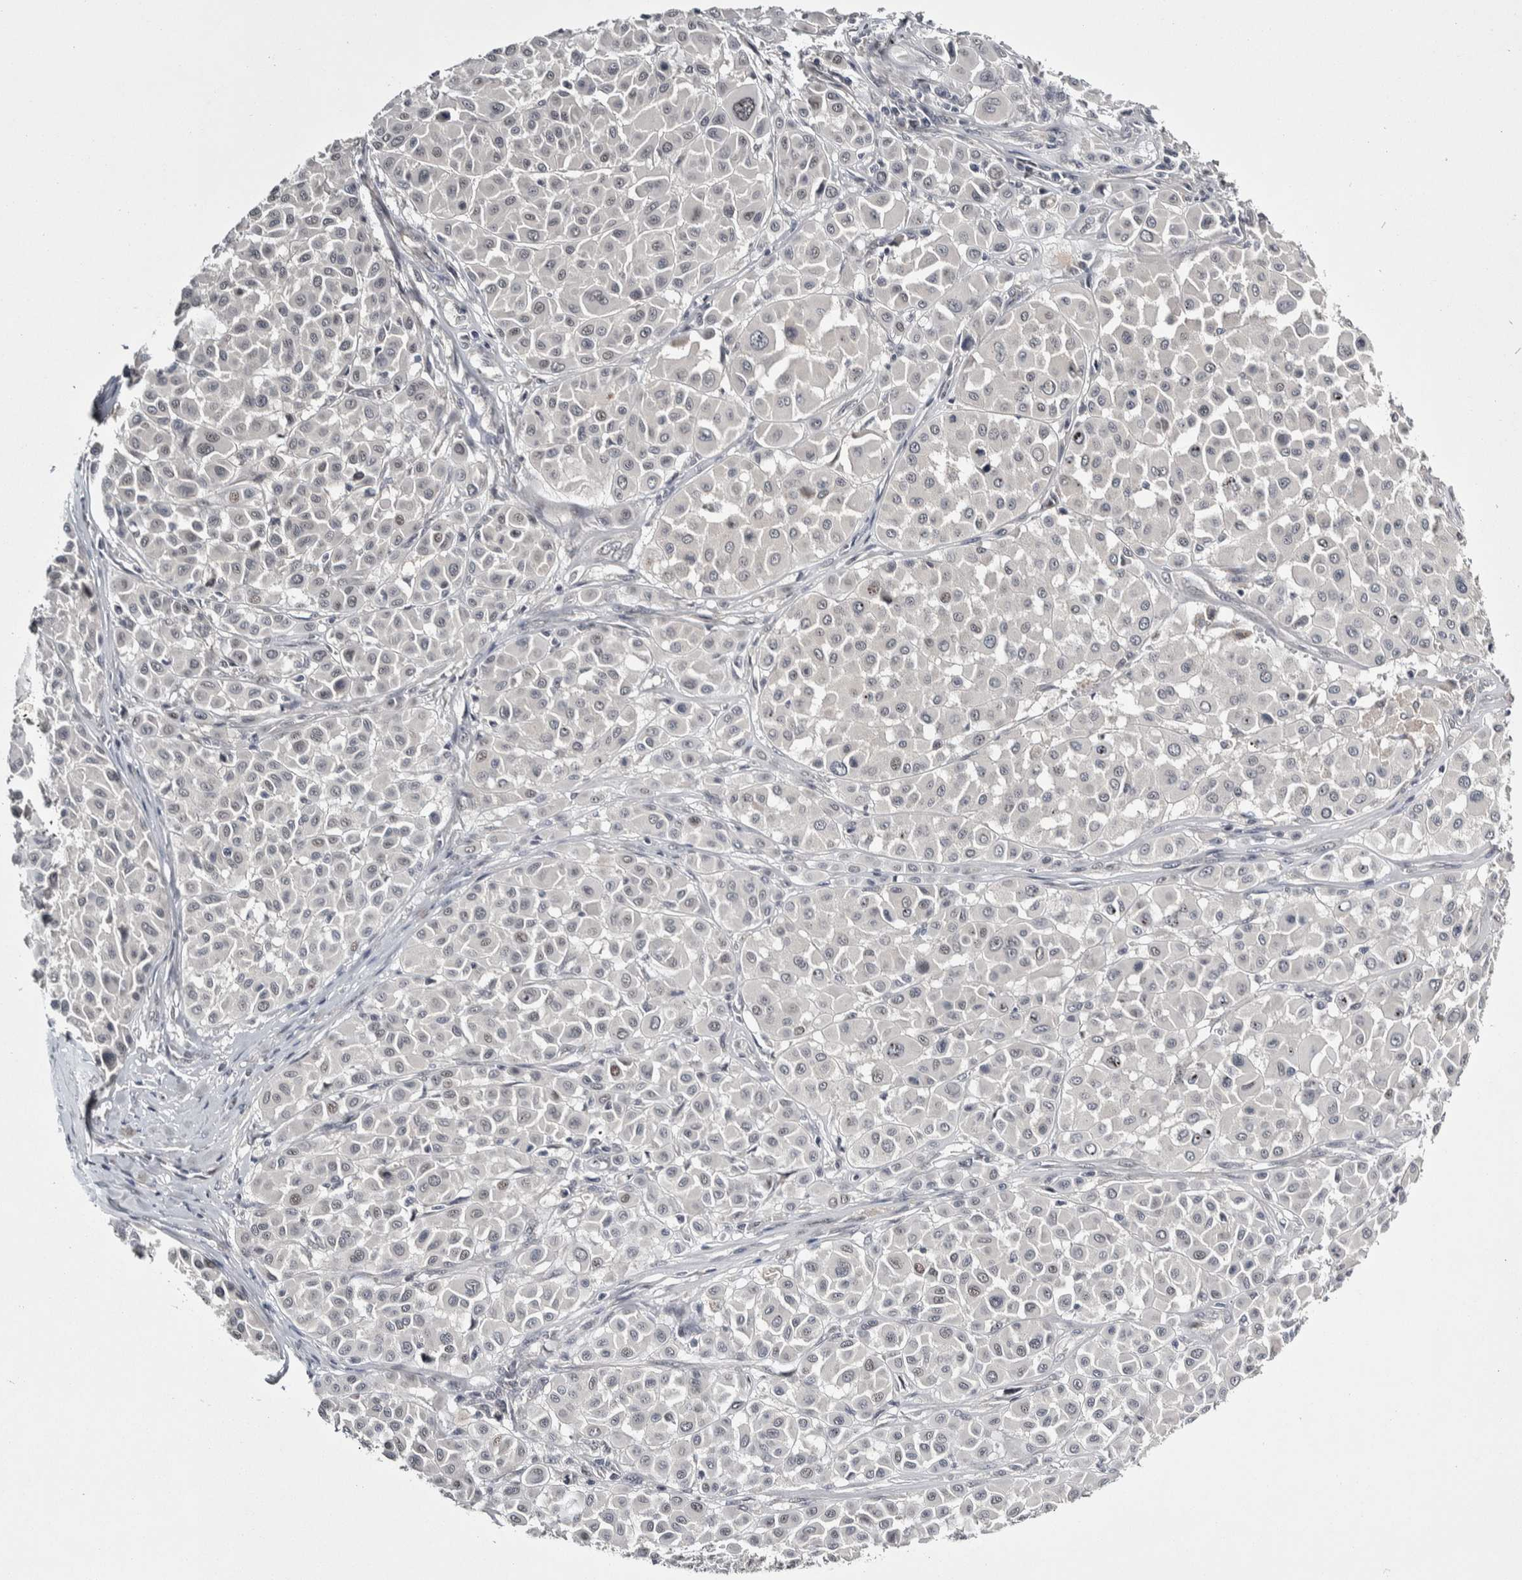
{"staining": {"intensity": "weak", "quantity": "25%-75%", "location": "nuclear"}, "tissue": "melanoma", "cell_type": "Tumor cells", "image_type": "cancer", "snomed": [{"axis": "morphology", "description": "Malignant melanoma, Metastatic site"}, {"axis": "topography", "description": "Soft tissue"}], "caption": "Brown immunohistochemical staining in melanoma exhibits weak nuclear staining in approximately 25%-75% of tumor cells.", "gene": "ASPN", "patient": {"sex": "male", "age": 41}}